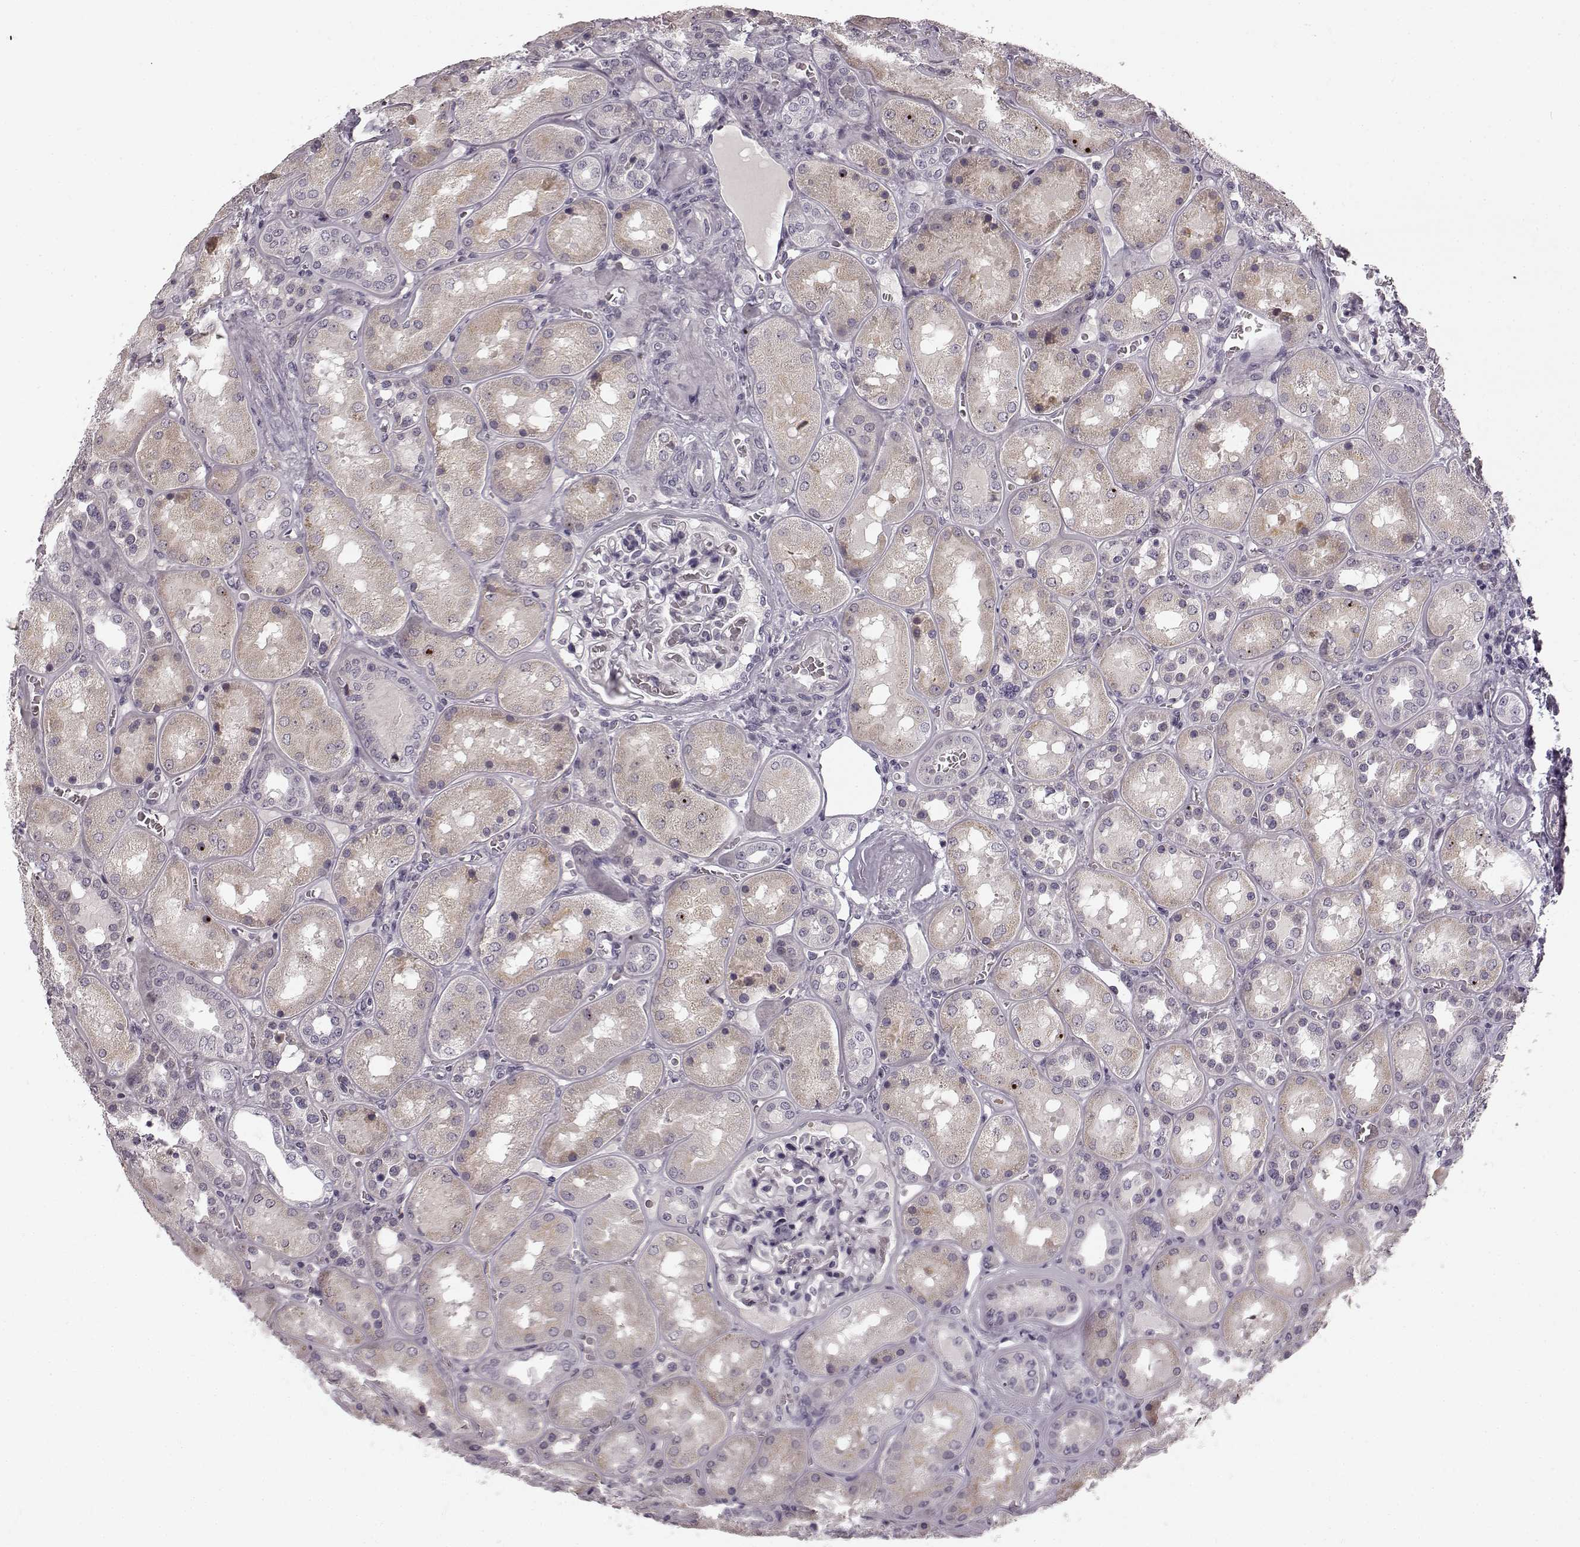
{"staining": {"intensity": "negative", "quantity": "none", "location": "none"}, "tissue": "kidney", "cell_type": "Cells in glomeruli", "image_type": "normal", "snomed": [{"axis": "morphology", "description": "Normal tissue, NOS"}, {"axis": "topography", "description": "Kidney"}], "caption": "Human kidney stained for a protein using IHC demonstrates no positivity in cells in glomeruli.", "gene": "FAM234B", "patient": {"sex": "male", "age": 73}}